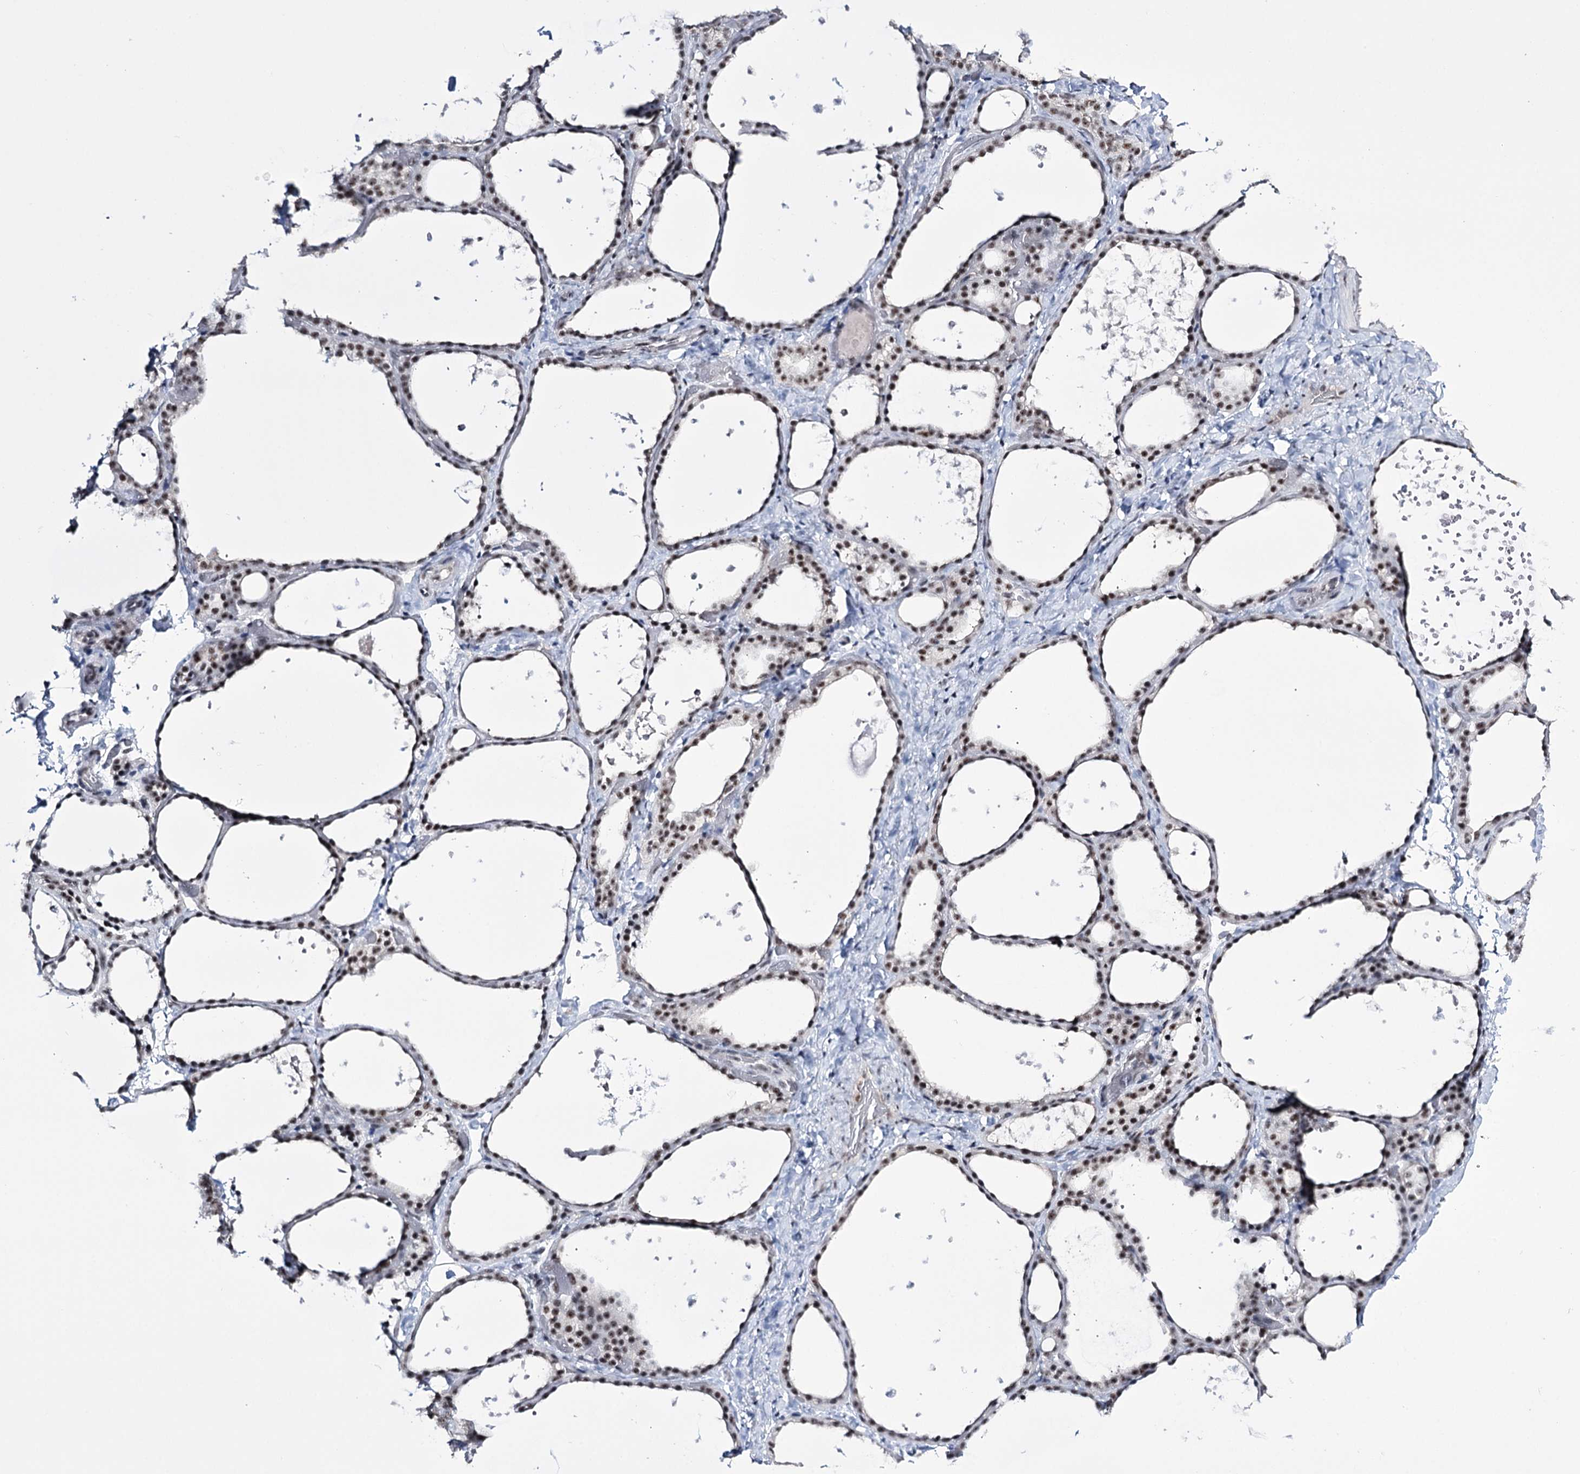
{"staining": {"intensity": "moderate", "quantity": ">75%", "location": "nuclear"}, "tissue": "thyroid gland", "cell_type": "Glandular cells", "image_type": "normal", "snomed": [{"axis": "morphology", "description": "Normal tissue, NOS"}, {"axis": "topography", "description": "Thyroid gland"}], "caption": "Unremarkable thyroid gland was stained to show a protein in brown. There is medium levels of moderate nuclear positivity in about >75% of glandular cells.", "gene": "PRPF40A", "patient": {"sex": "female", "age": 44}}